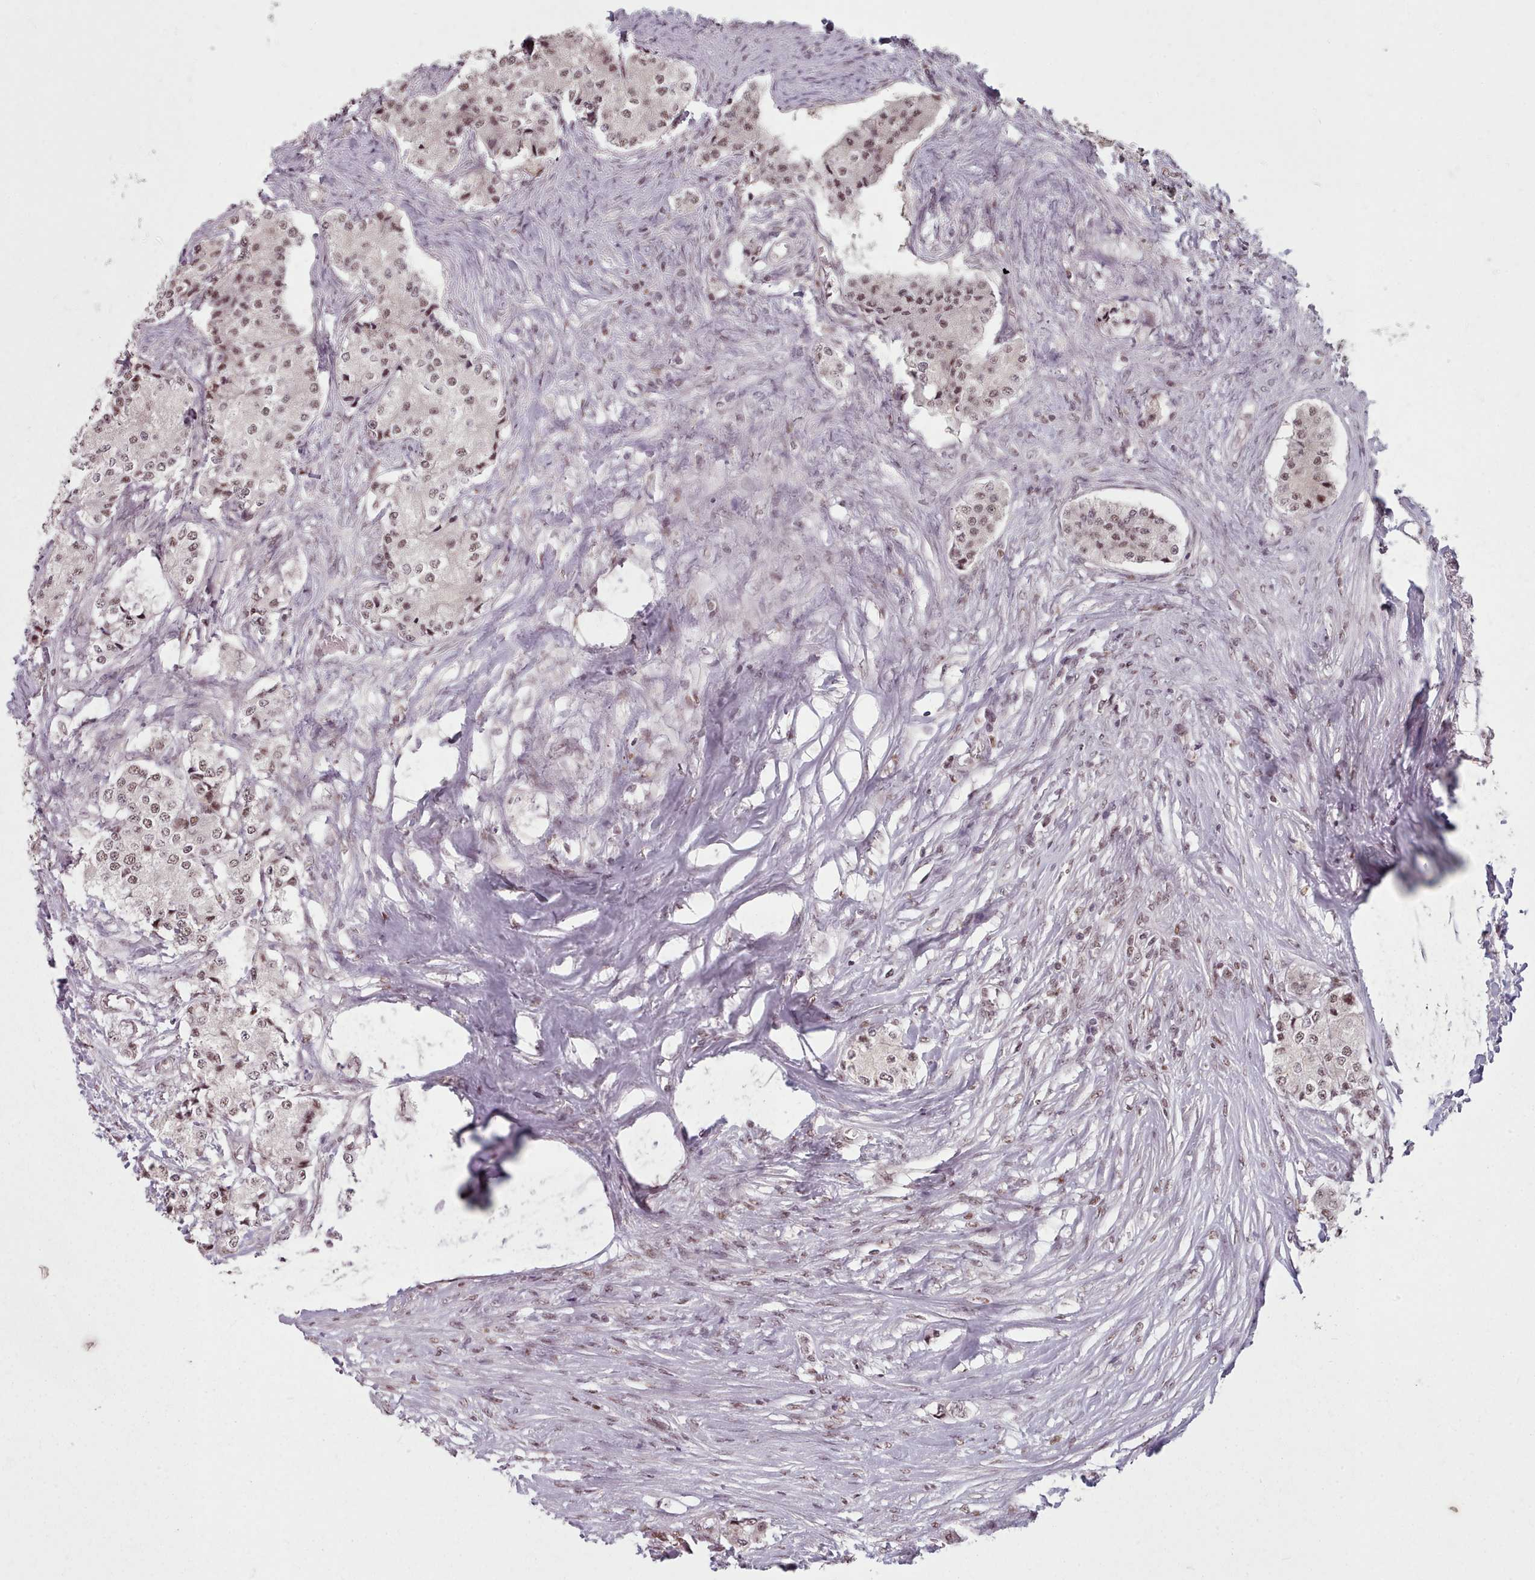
{"staining": {"intensity": "moderate", "quantity": ">75%", "location": "nuclear"}, "tissue": "carcinoid", "cell_type": "Tumor cells", "image_type": "cancer", "snomed": [{"axis": "morphology", "description": "Carcinoid, malignant, NOS"}, {"axis": "topography", "description": "Colon"}], "caption": "Moderate nuclear staining is appreciated in about >75% of tumor cells in carcinoid.", "gene": "SRRM1", "patient": {"sex": "female", "age": 52}}